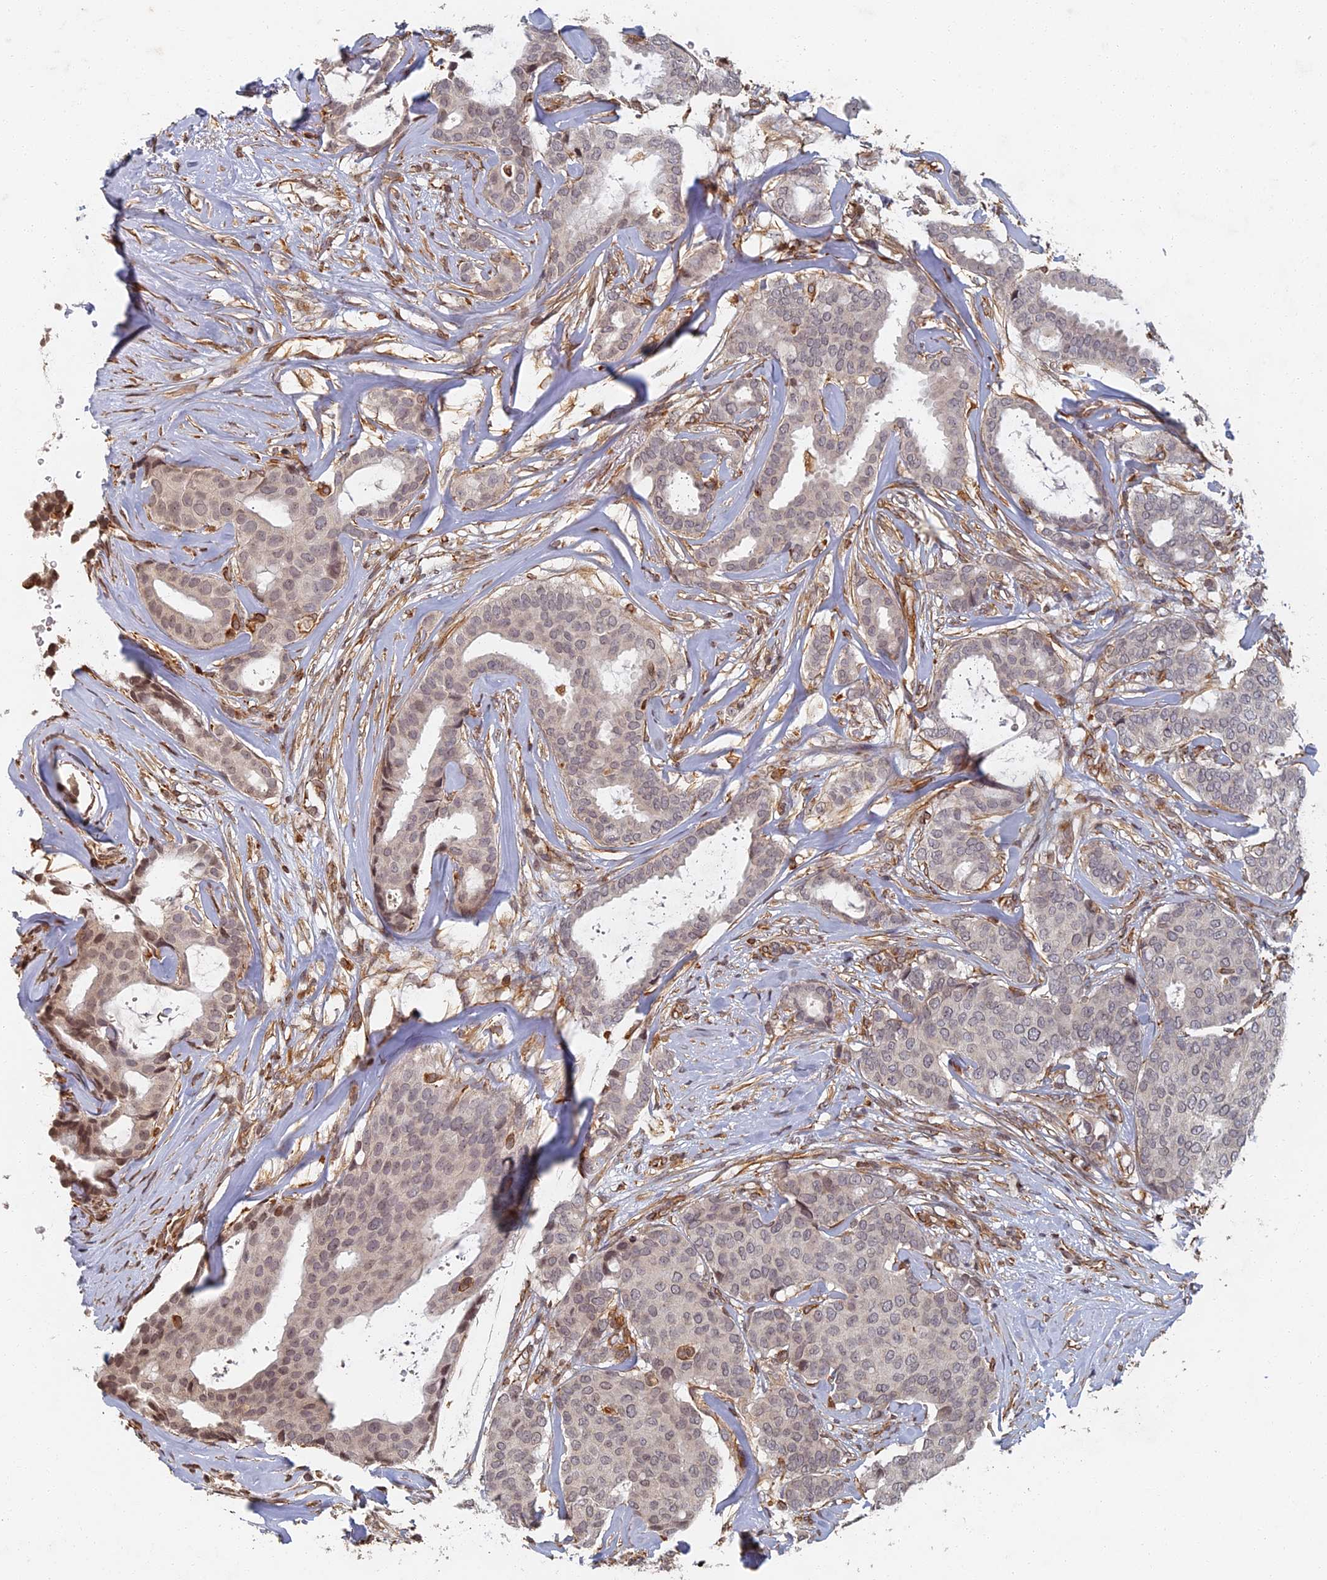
{"staining": {"intensity": "weak", "quantity": "<25%", "location": "nuclear"}, "tissue": "breast cancer", "cell_type": "Tumor cells", "image_type": "cancer", "snomed": [{"axis": "morphology", "description": "Duct carcinoma"}, {"axis": "topography", "description": "Breast"}], "caption": "Breast intraductal carcinoma stained for a protein using IHC reveals no positivity tumor cells.", "gene": "ABCB10", "patient": {"sex": "female", "age": 75}}